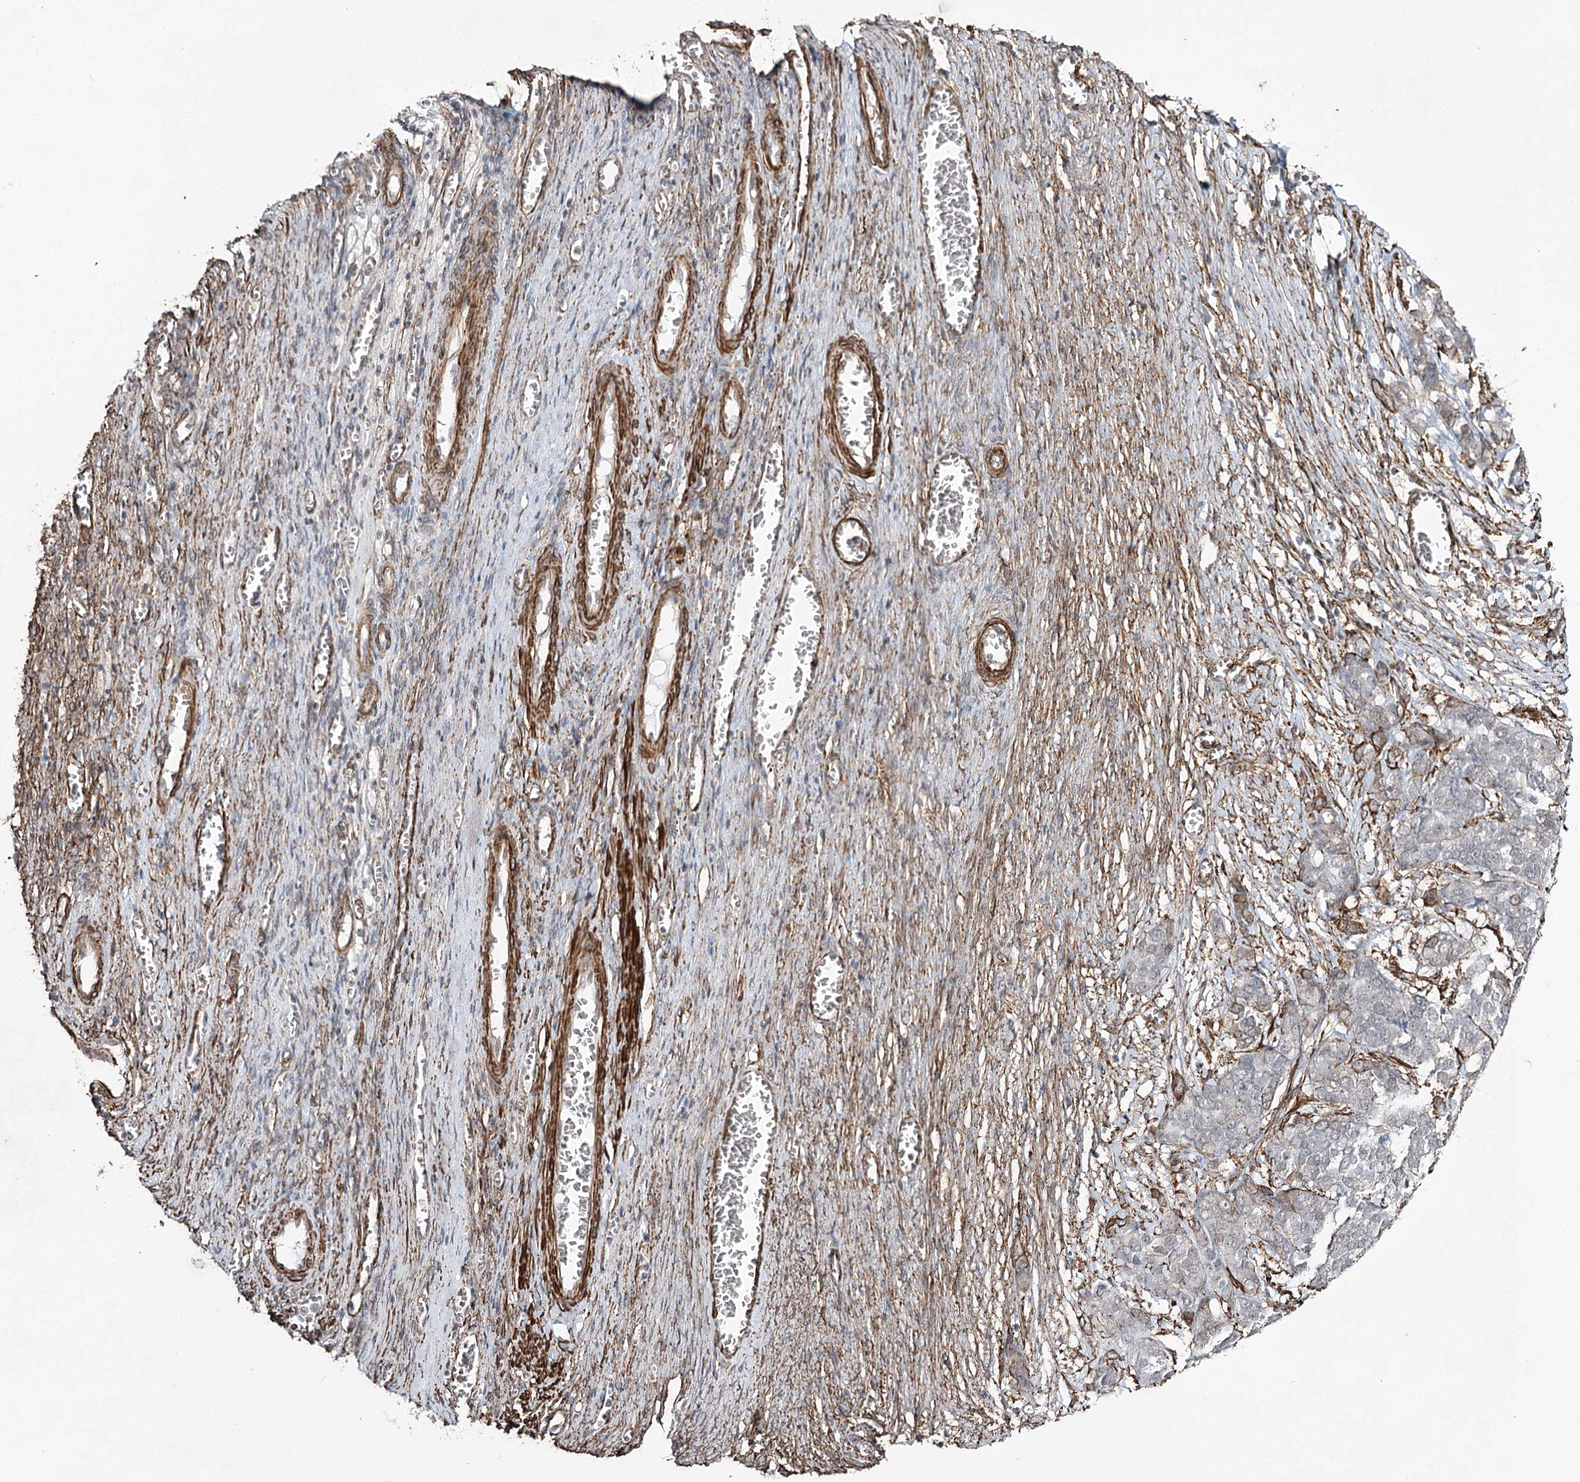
{"staining": {"intensity": "negative", "quantity": "none", "location": "none"}, "tissue": "ovarian cancer", "cell_type": "Tumor cells", "image_type": "cancer", "snomed": [{"axis": "morphology", "description": "Cystadenocarcinoma, serous, NOS"}, {"axis": "topography", "description": "Ovary"}], "caption": "Tumor cells show no significant expression in ovarian serous cystadenocarcinoma.", "gene": "CWF19L1", "patient": {"sex": "female", "age": 44}}